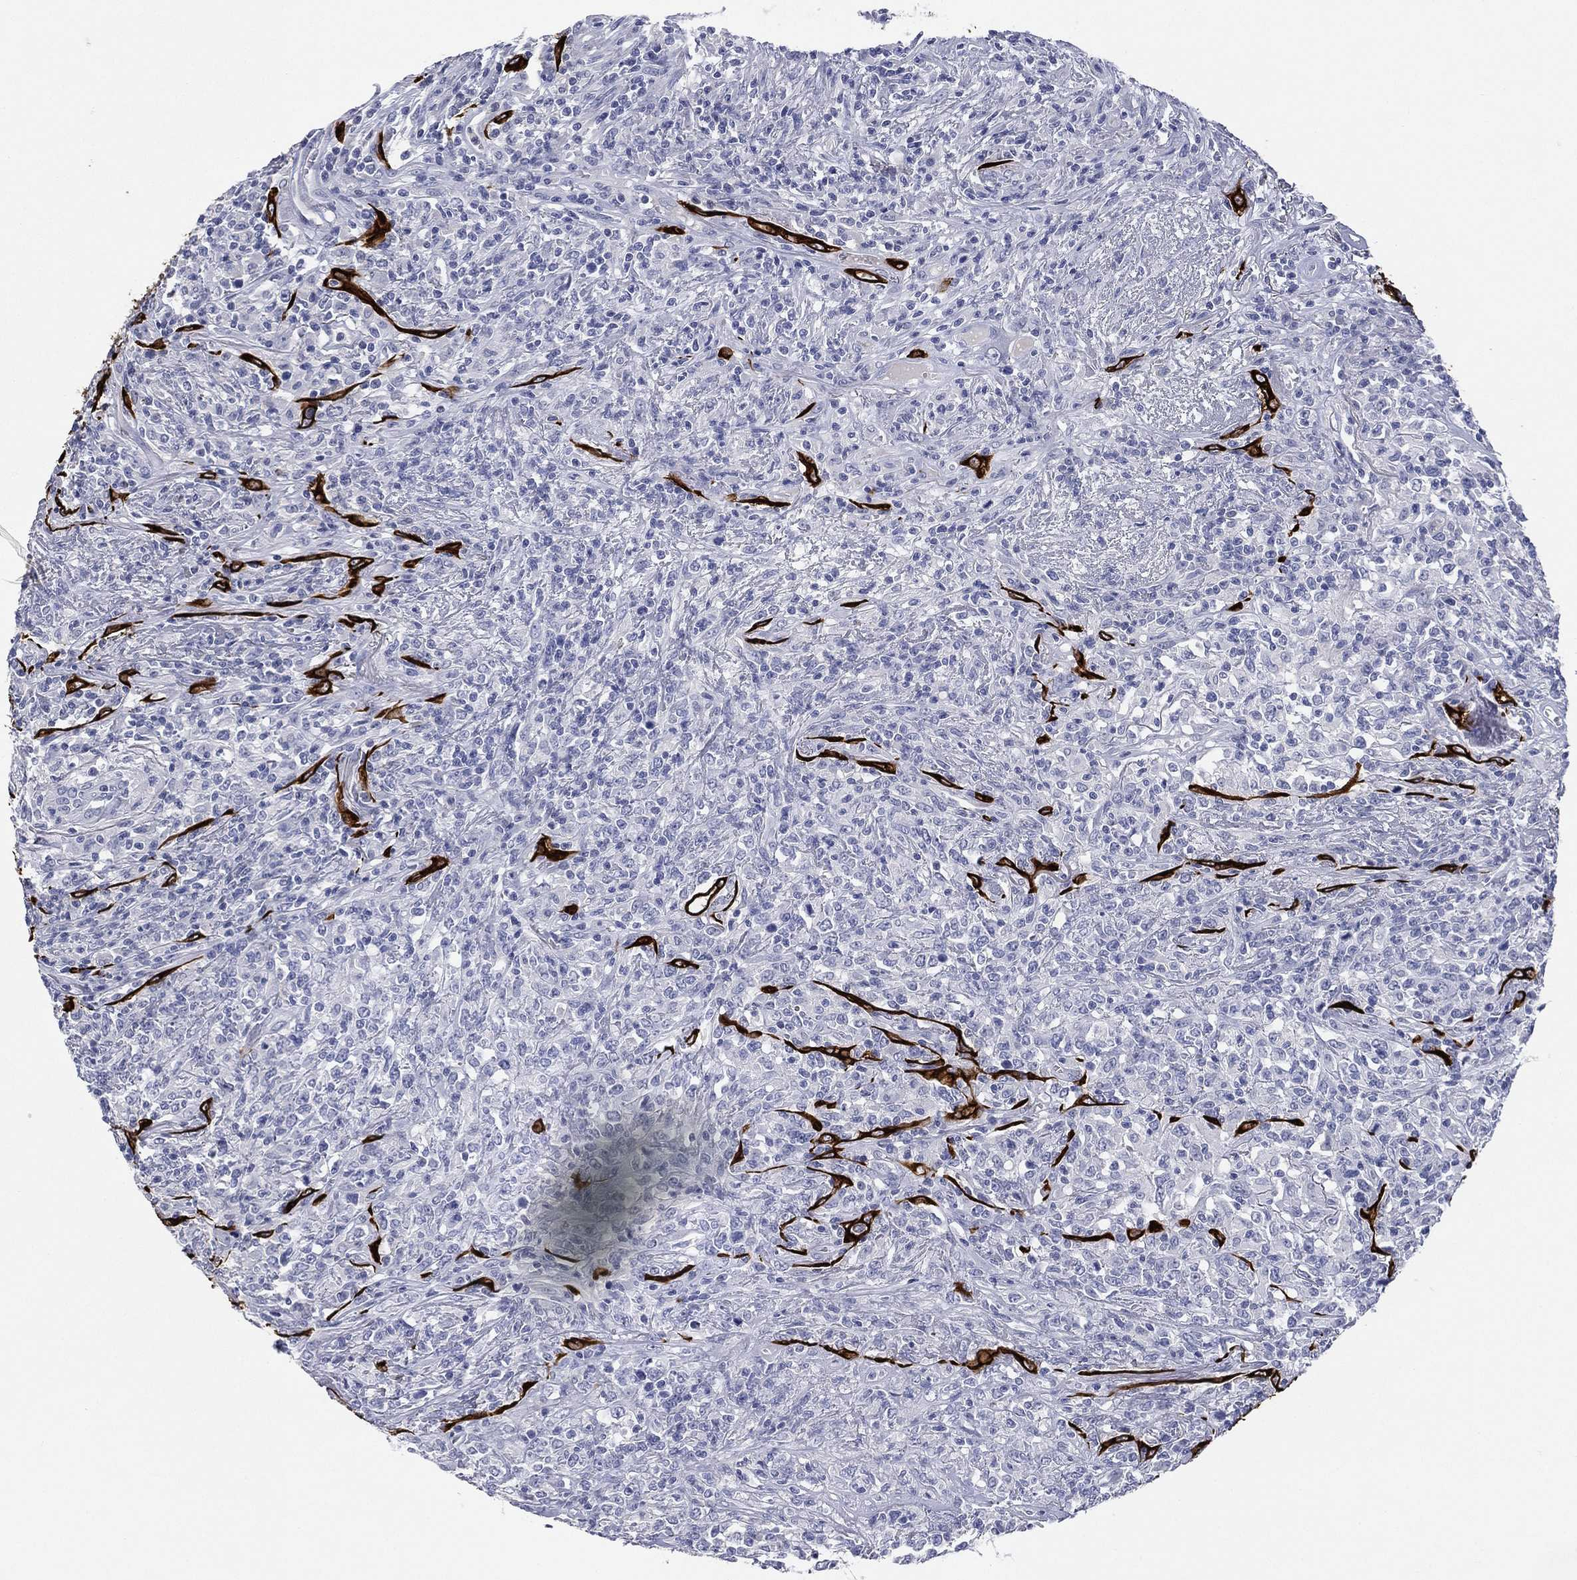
{"staining": {"intensity": "negative", "quantity": "none", "location": "none"}, "tissue": "lymphoma", "cell_type": "Tumor cells", "image_type": "cancer", "snomed": [{"axis": "morphology", "description": "Malignant lymphoma, non-Hodgkin's type, High grade"}, {"axis": "topography", "description": "Lung"}], "caption": "The IHC photomicrograph has no significant expression in tumor cells of lymphoma tissue.", "gene": "KRT7", "patient": {"sex": "male", "age": 79}}